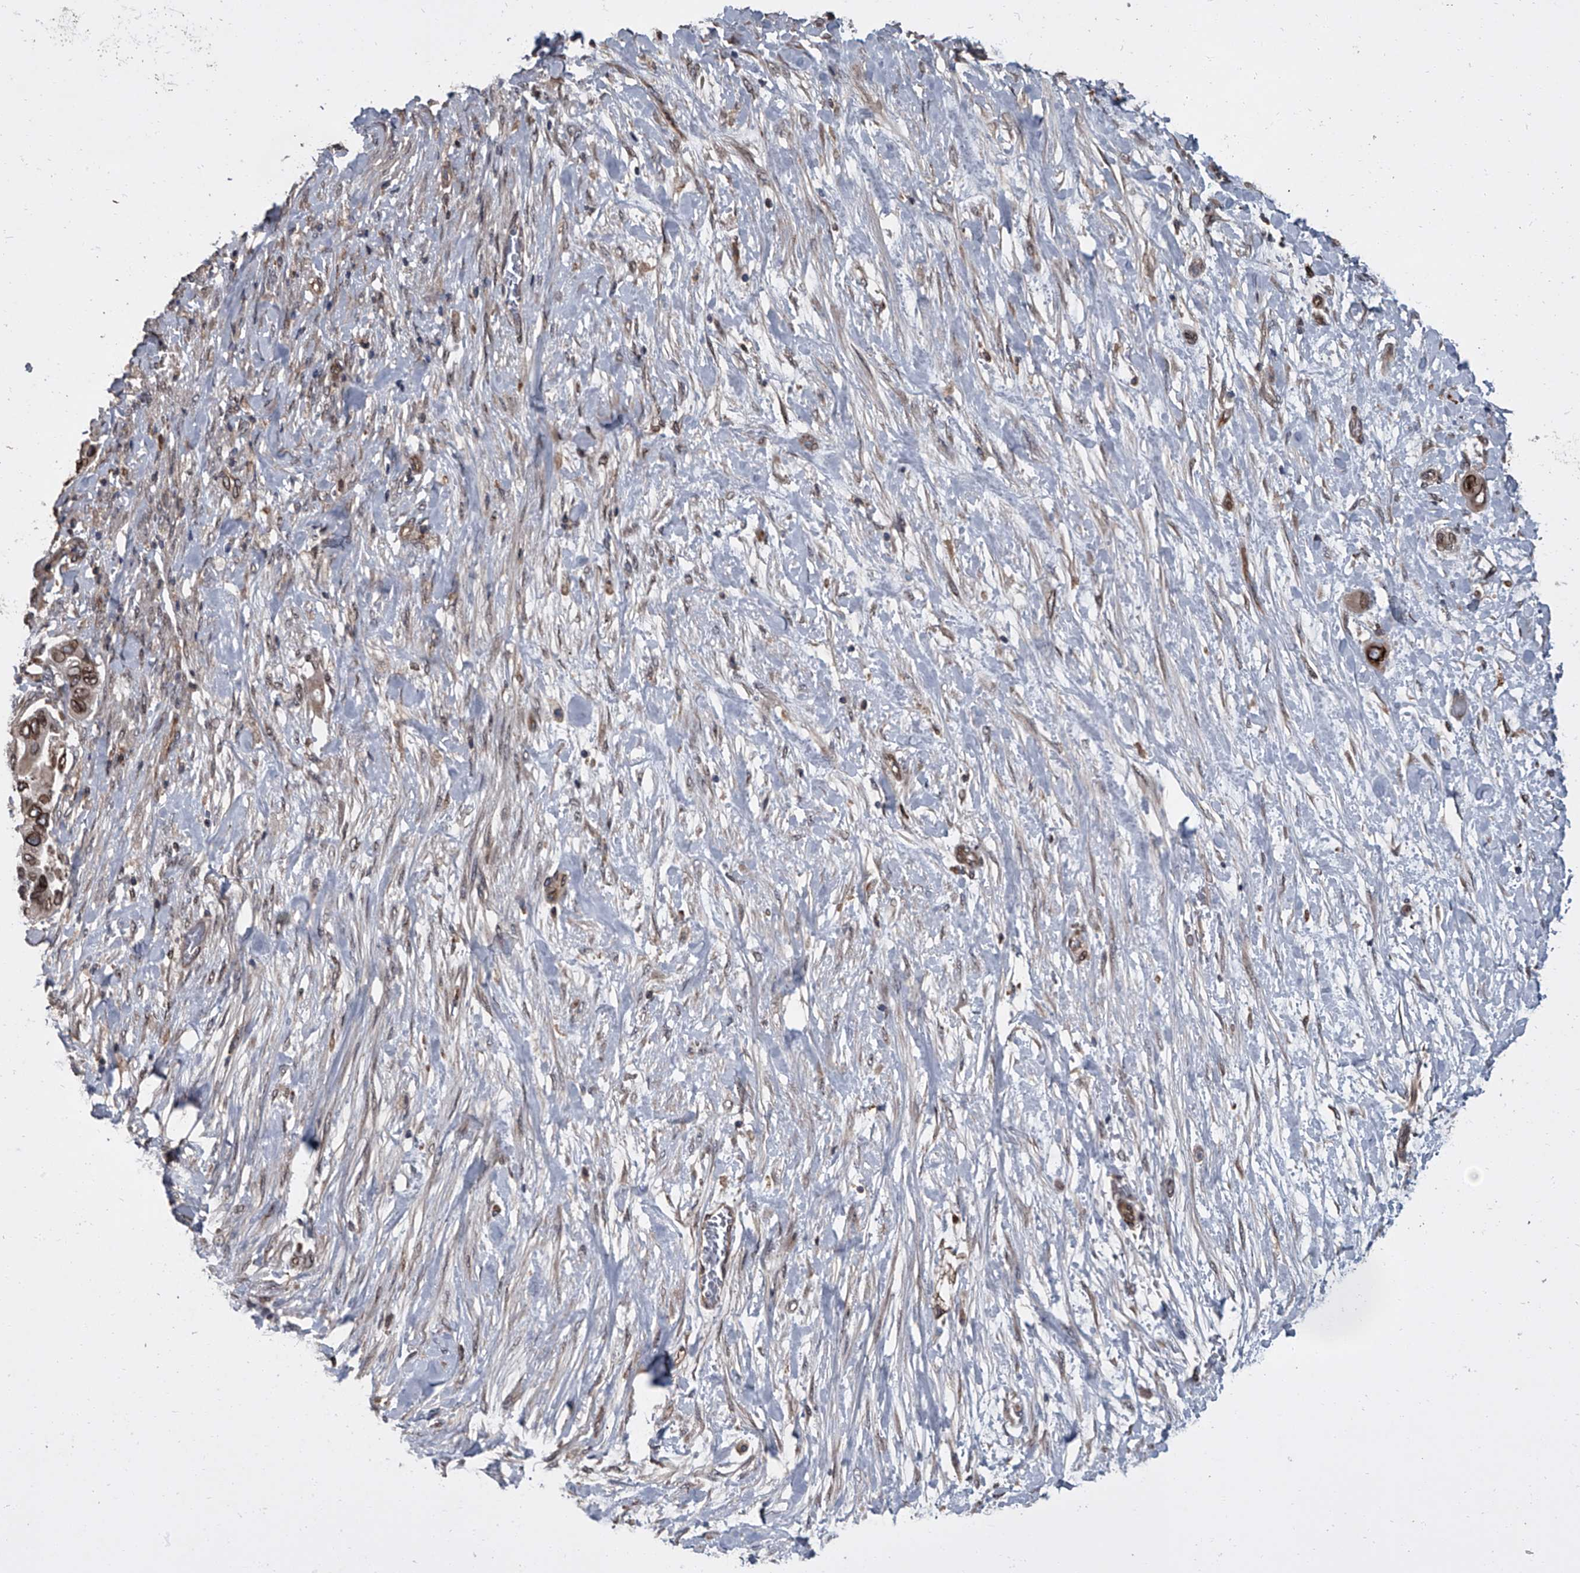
{"staining": {"intensity": "moderate", "quantity": "25%-75%", "location": "cytoplasmic/membranous,nuclear"}, "tissue": "pancreatic cancer", "cell_type": "Tumor cells", "image_type": "cancer", "snomed": [{"axis": "morphology", "description": "Adenocarcinoma, NOS"}, {"axis": "topography", "description": "Pancreas"}], "caption": "High-power microscopy captured an IHC photomicrograph of pancreatic adenocarcinoma, revealing moderate cytoplasmic/membranous and nuclear staining in about 25%-75% of tumor cells.", "gene": "LRRC8C", "patient": {"sex": "male", "age": 68}}